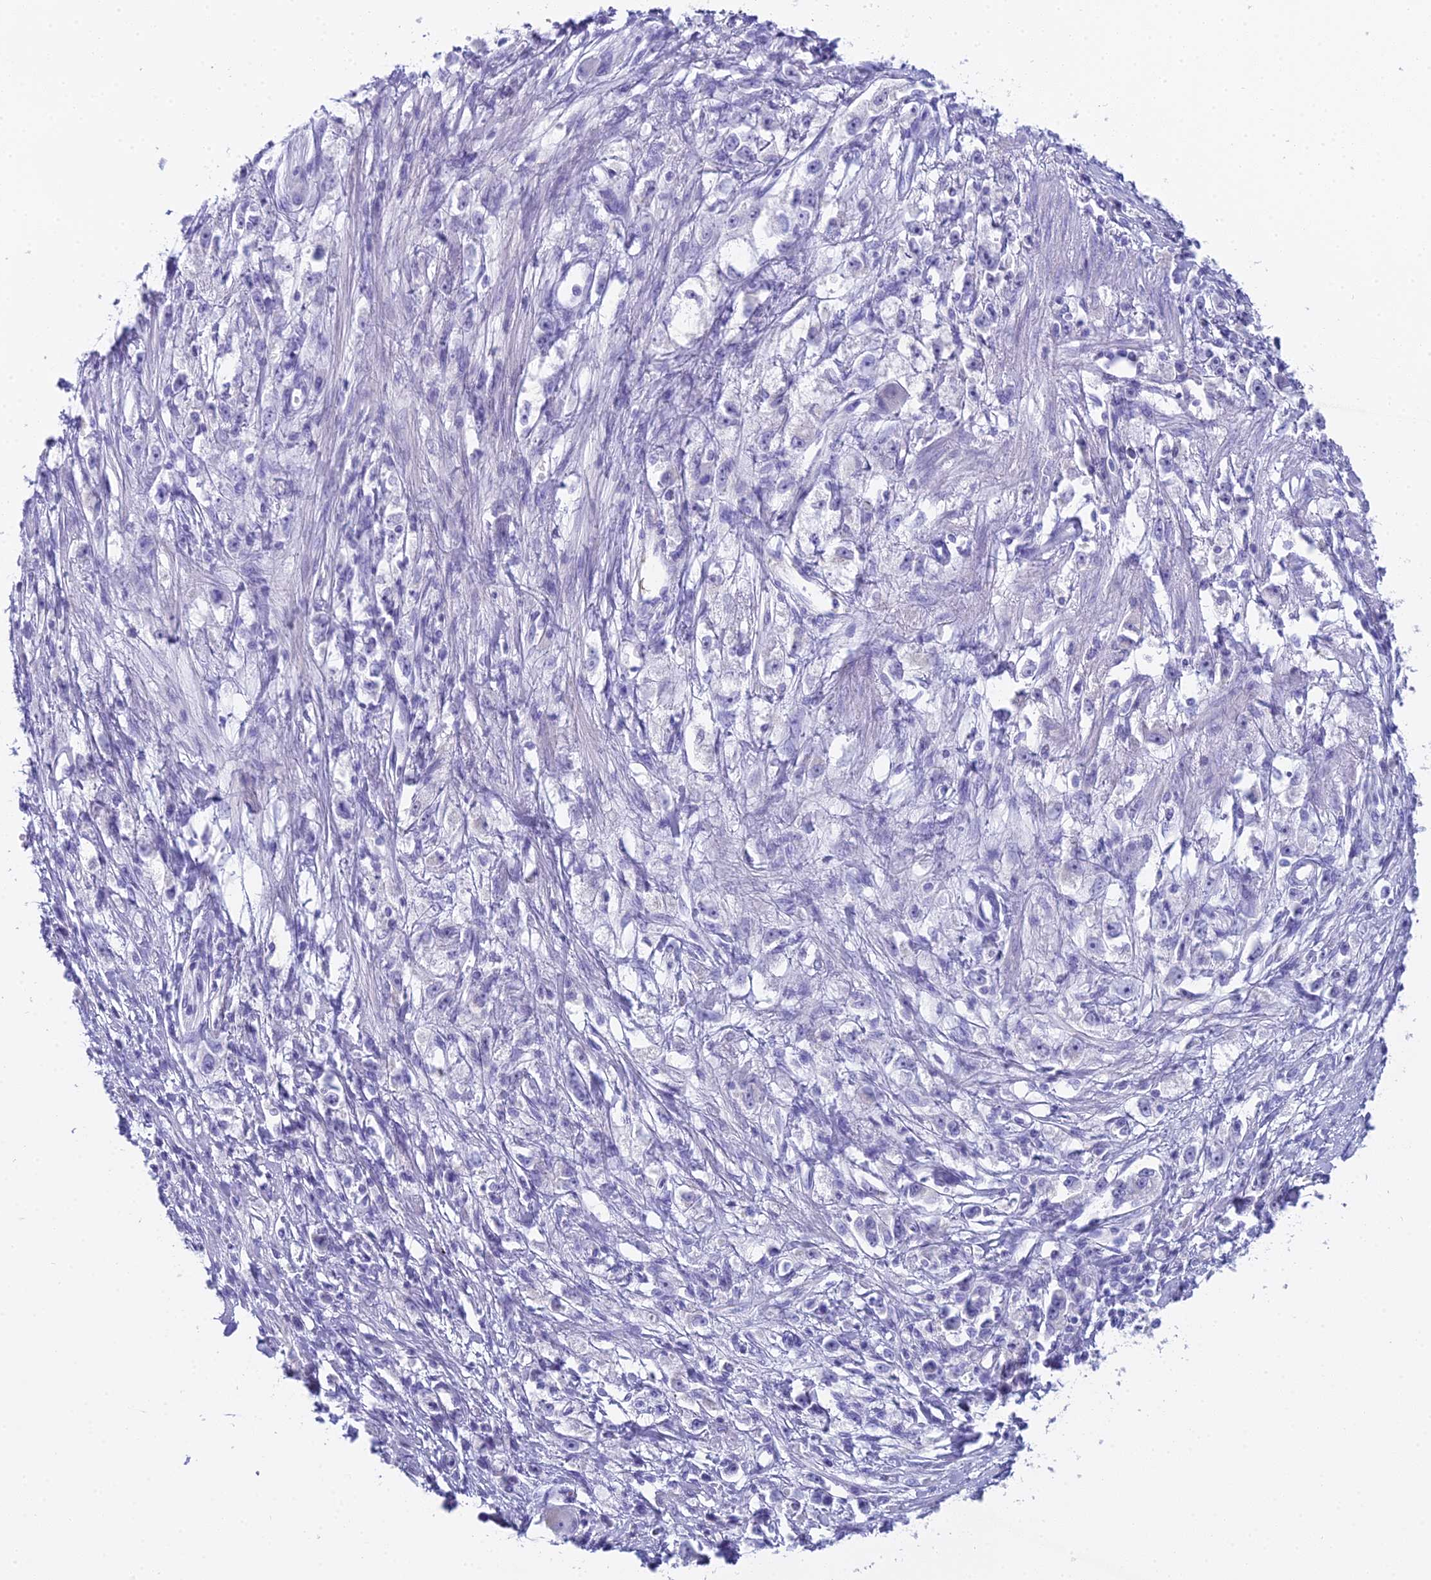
{"staining": {"intensity": "negative", "quantity": "none", "location": "none"}, "tissue": "stomach cancer", "cell_type": "Tumor cells", "image_type": "cancer", "snomed": [{"axis": "morphology", "description": "Adenocarcinoma, NOS"}, {"axis": "topography", "description": "Stomach"}], "caption": "An immunohistochemistry photomicrograph of stomach cancer is shown. There is no staining in tumor cells of stomach cancer.", "gene": "UNC80", "patient": {"sex": "female", "age": 59}}